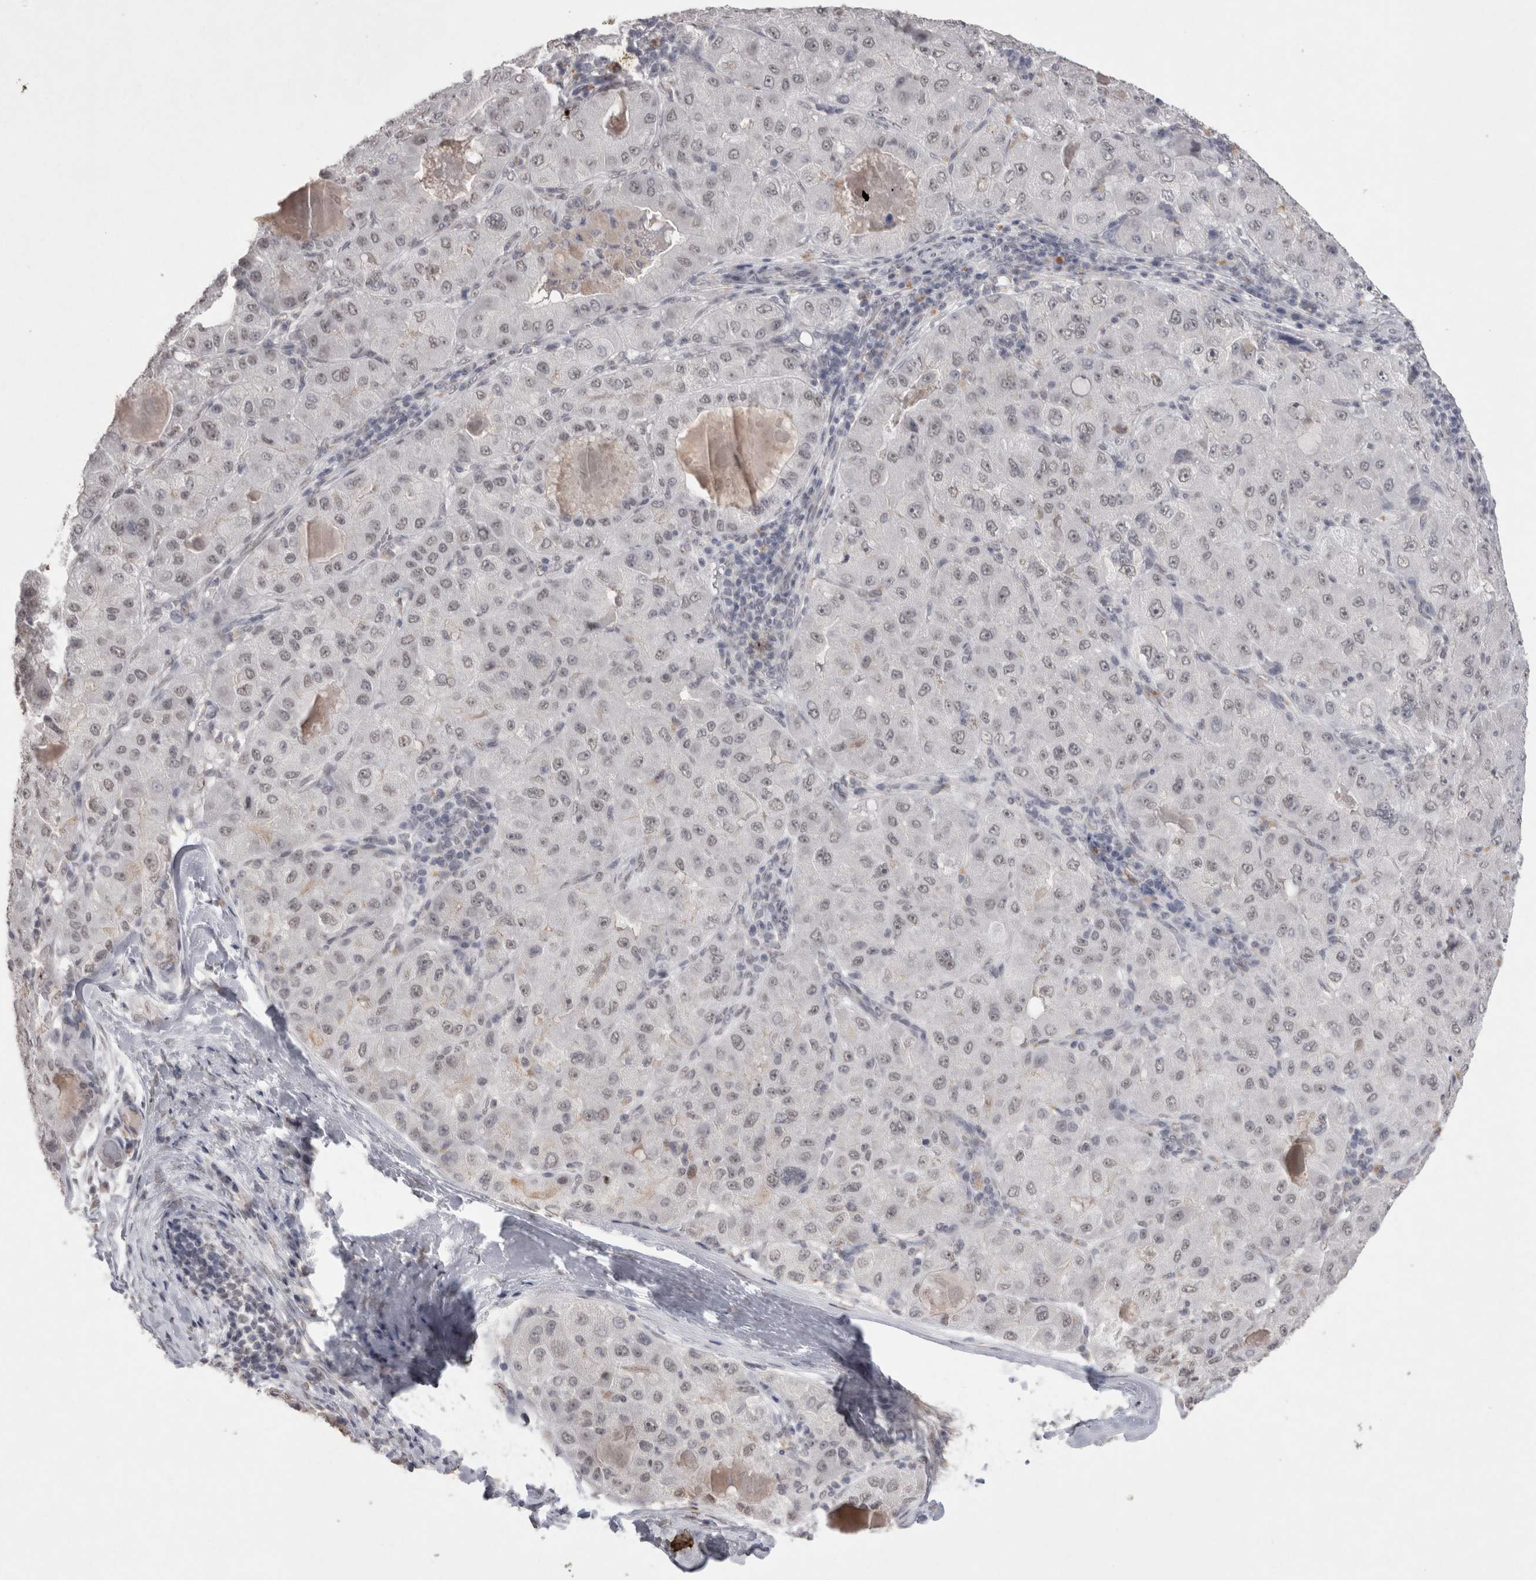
{"staining": {"intensity": "weak", "quantity": ">75%", "location": "nuclear"}, "tissue": "liver cancer", "cell_type": "Tumor cells", "image_type": "cancer", "snomed": [{"axis": "morphology", "description": "Carcinoma, Hepatocellular, NOS"}, {"axis": "topography", "description": "Liver"}], "caption": "Liver hepatocellular carcinoma stained with a brown dye demonstrates weak nuclear positive expression in about >75% of tumor cells.", "gene": "DDX4", "patient": {"sex": "male", "age": 80}}